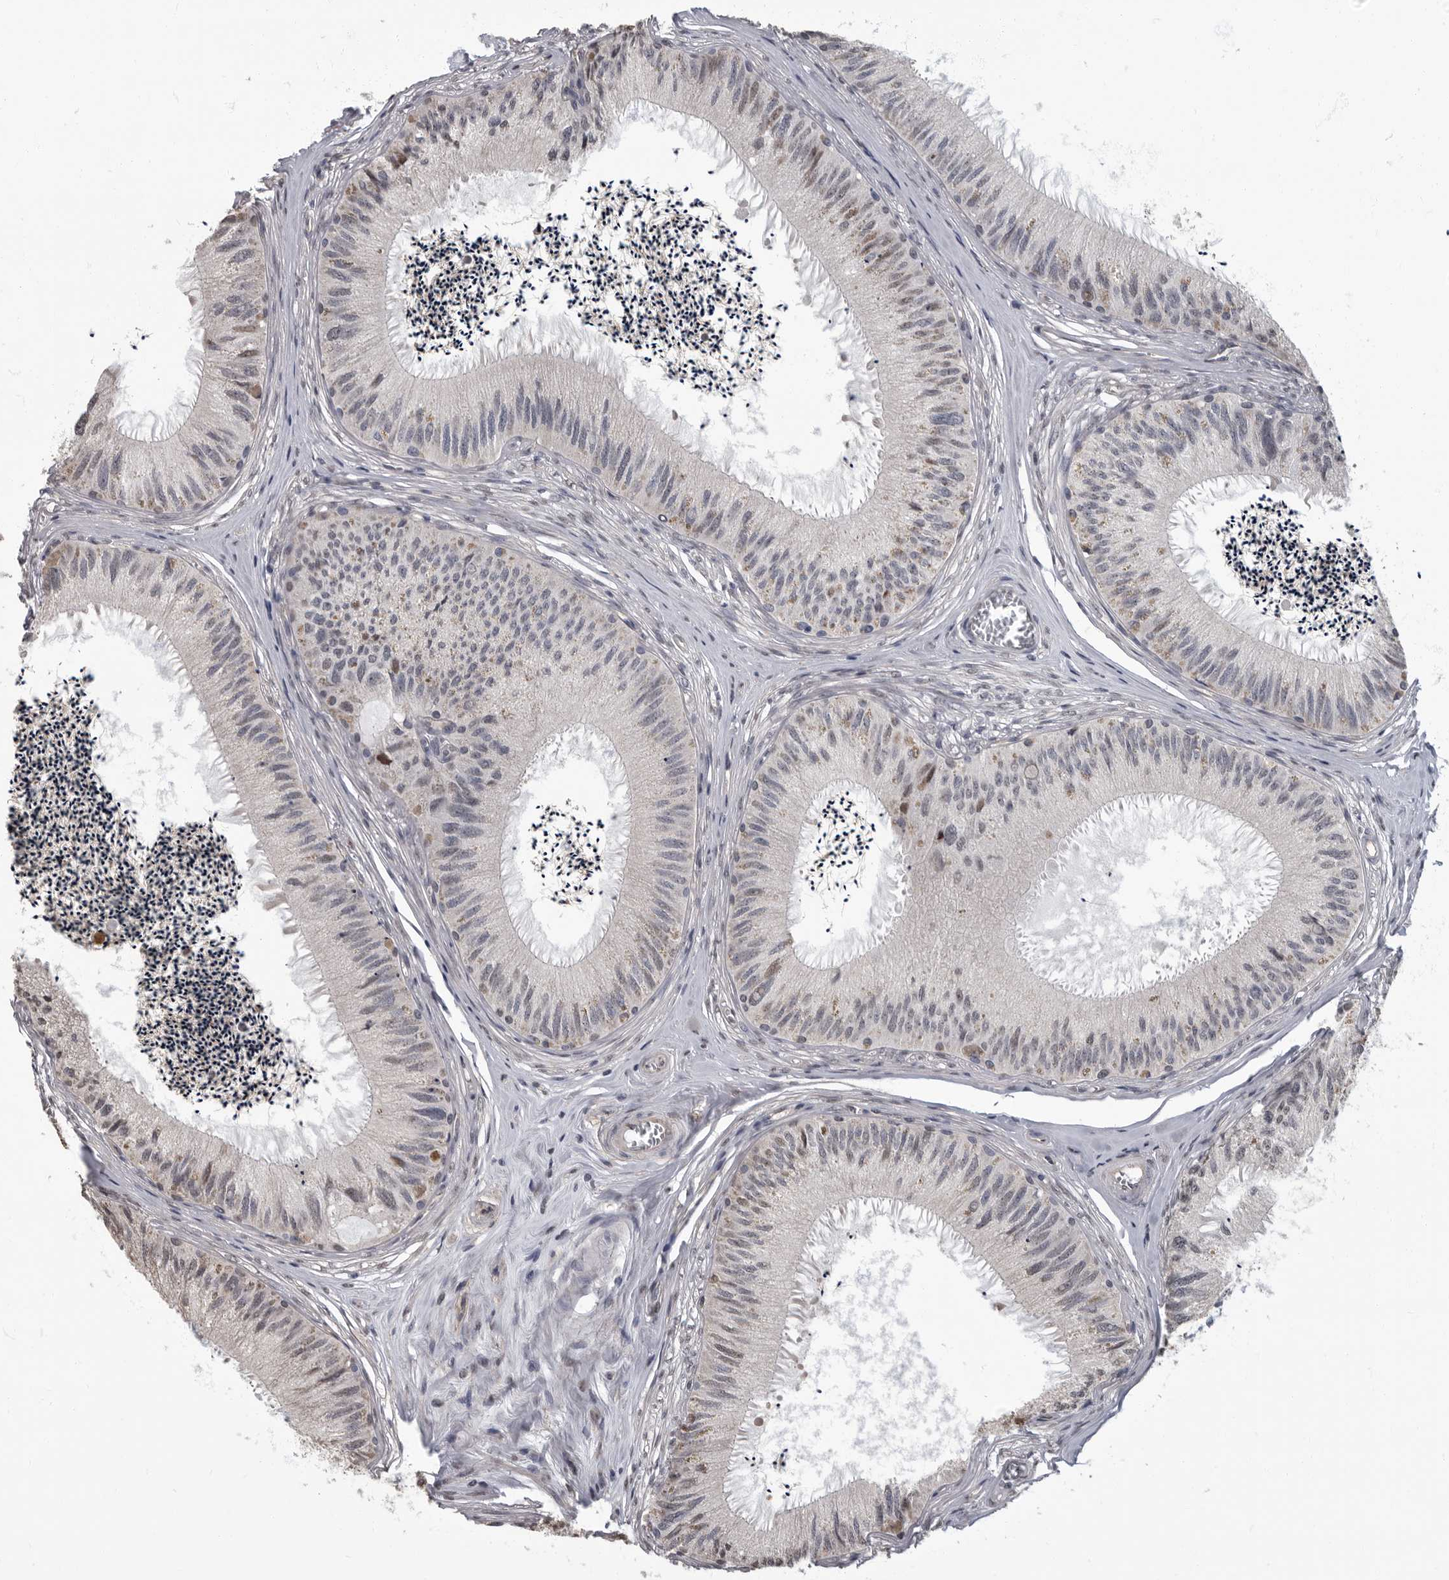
{"staining": {"intensity": "weak", "quantity": "<25%", "location": "cytoplasmic/membranous,nuclear"}, "tissue": "epididymis", "cell_type": "Glandular cells", "image_type": "normal", "snomed": [{"axis": "morphology", "description": "Normal tissue, NOS"}, {"axis": "topography", "description": "Epididymis"}], "caption": "Immunohistochemical staining of normal epididymis reveals no significant positivity in glandular cells.", "gene": "ARHGEF10", "patient": {"sex": "male", "age": 79}}